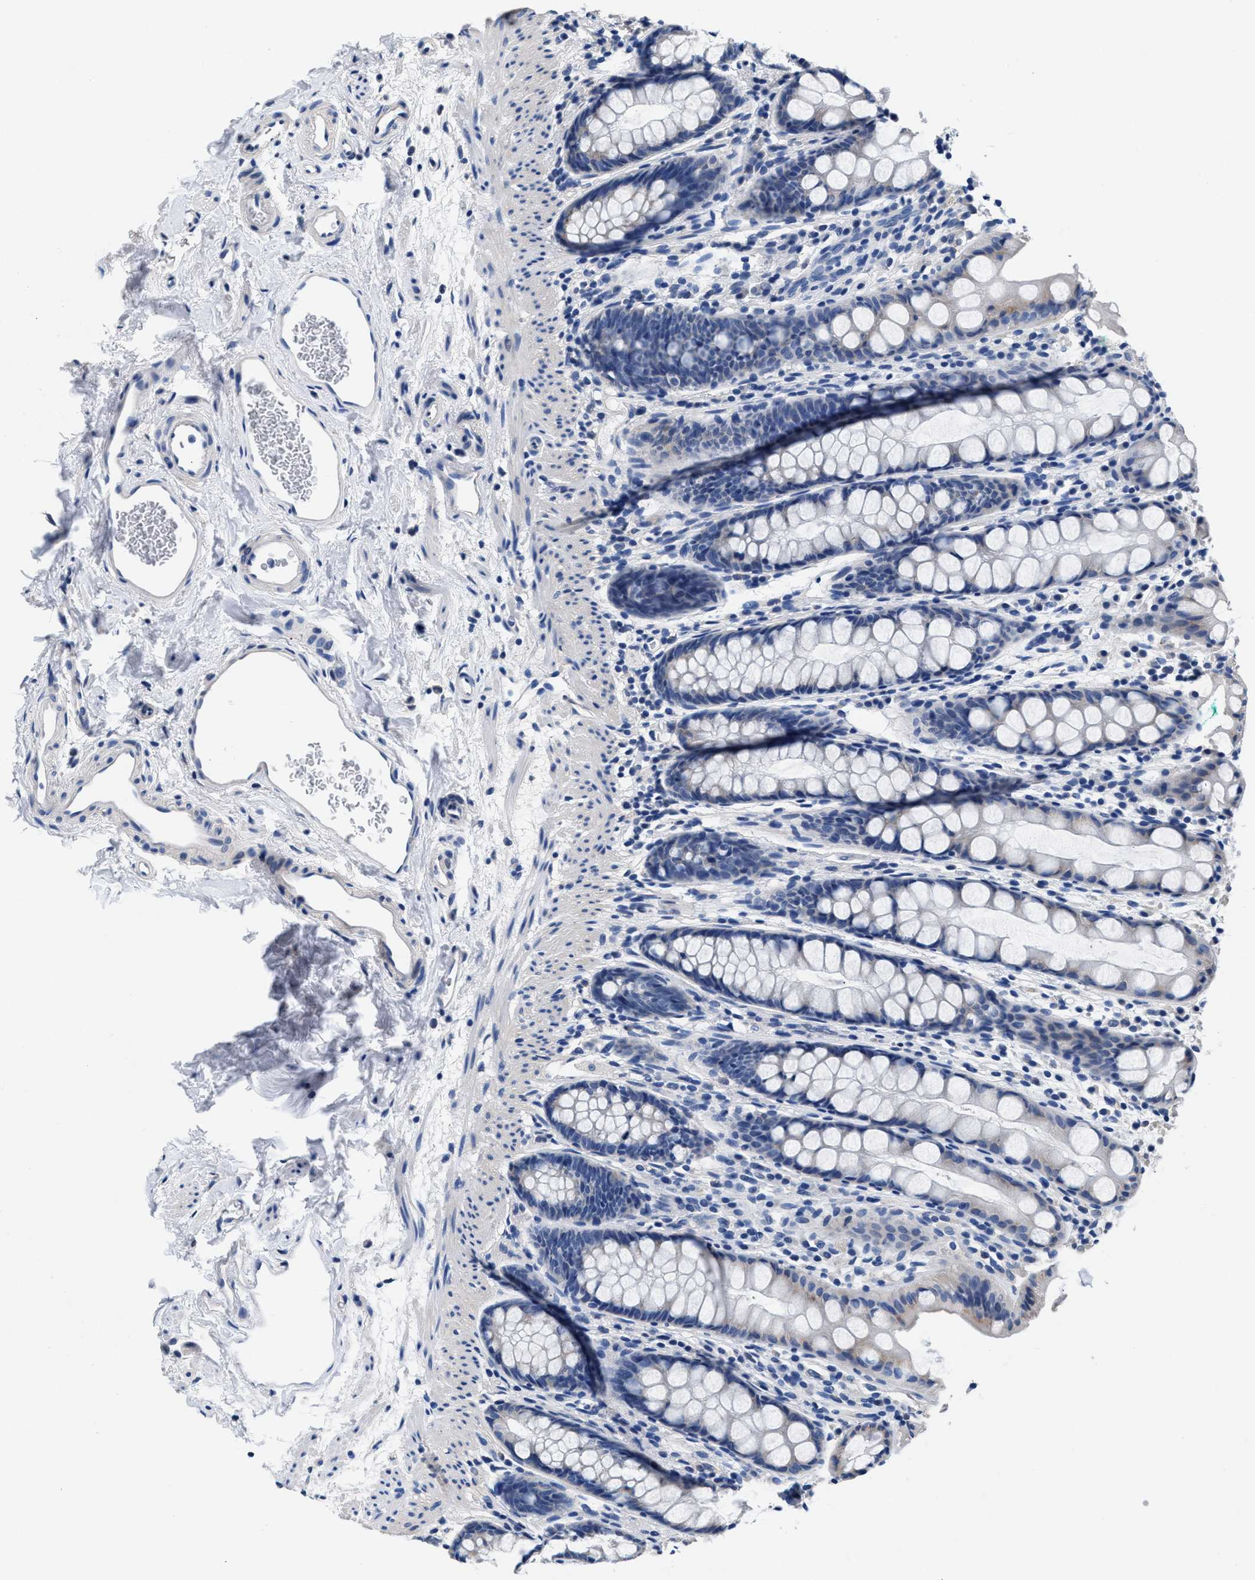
{"staining": {"intensity": "weak", "quantity": "<25%", "location": "cytoplasmic/membranous"}, "tissue": "rectum", "cell_type": "Glandular cells", "image_type": "normal", "snomed": [{"axis": "morphology", "description": "Normal tissue, NOS"}, {"axis": "topography", "description": "Rectum"}], "caption": "IHC of unremarkable human rectum reveals no staining in glandular cells.", "gene": "GSTM1", "patient": {"sex": "female", "age": 65}}